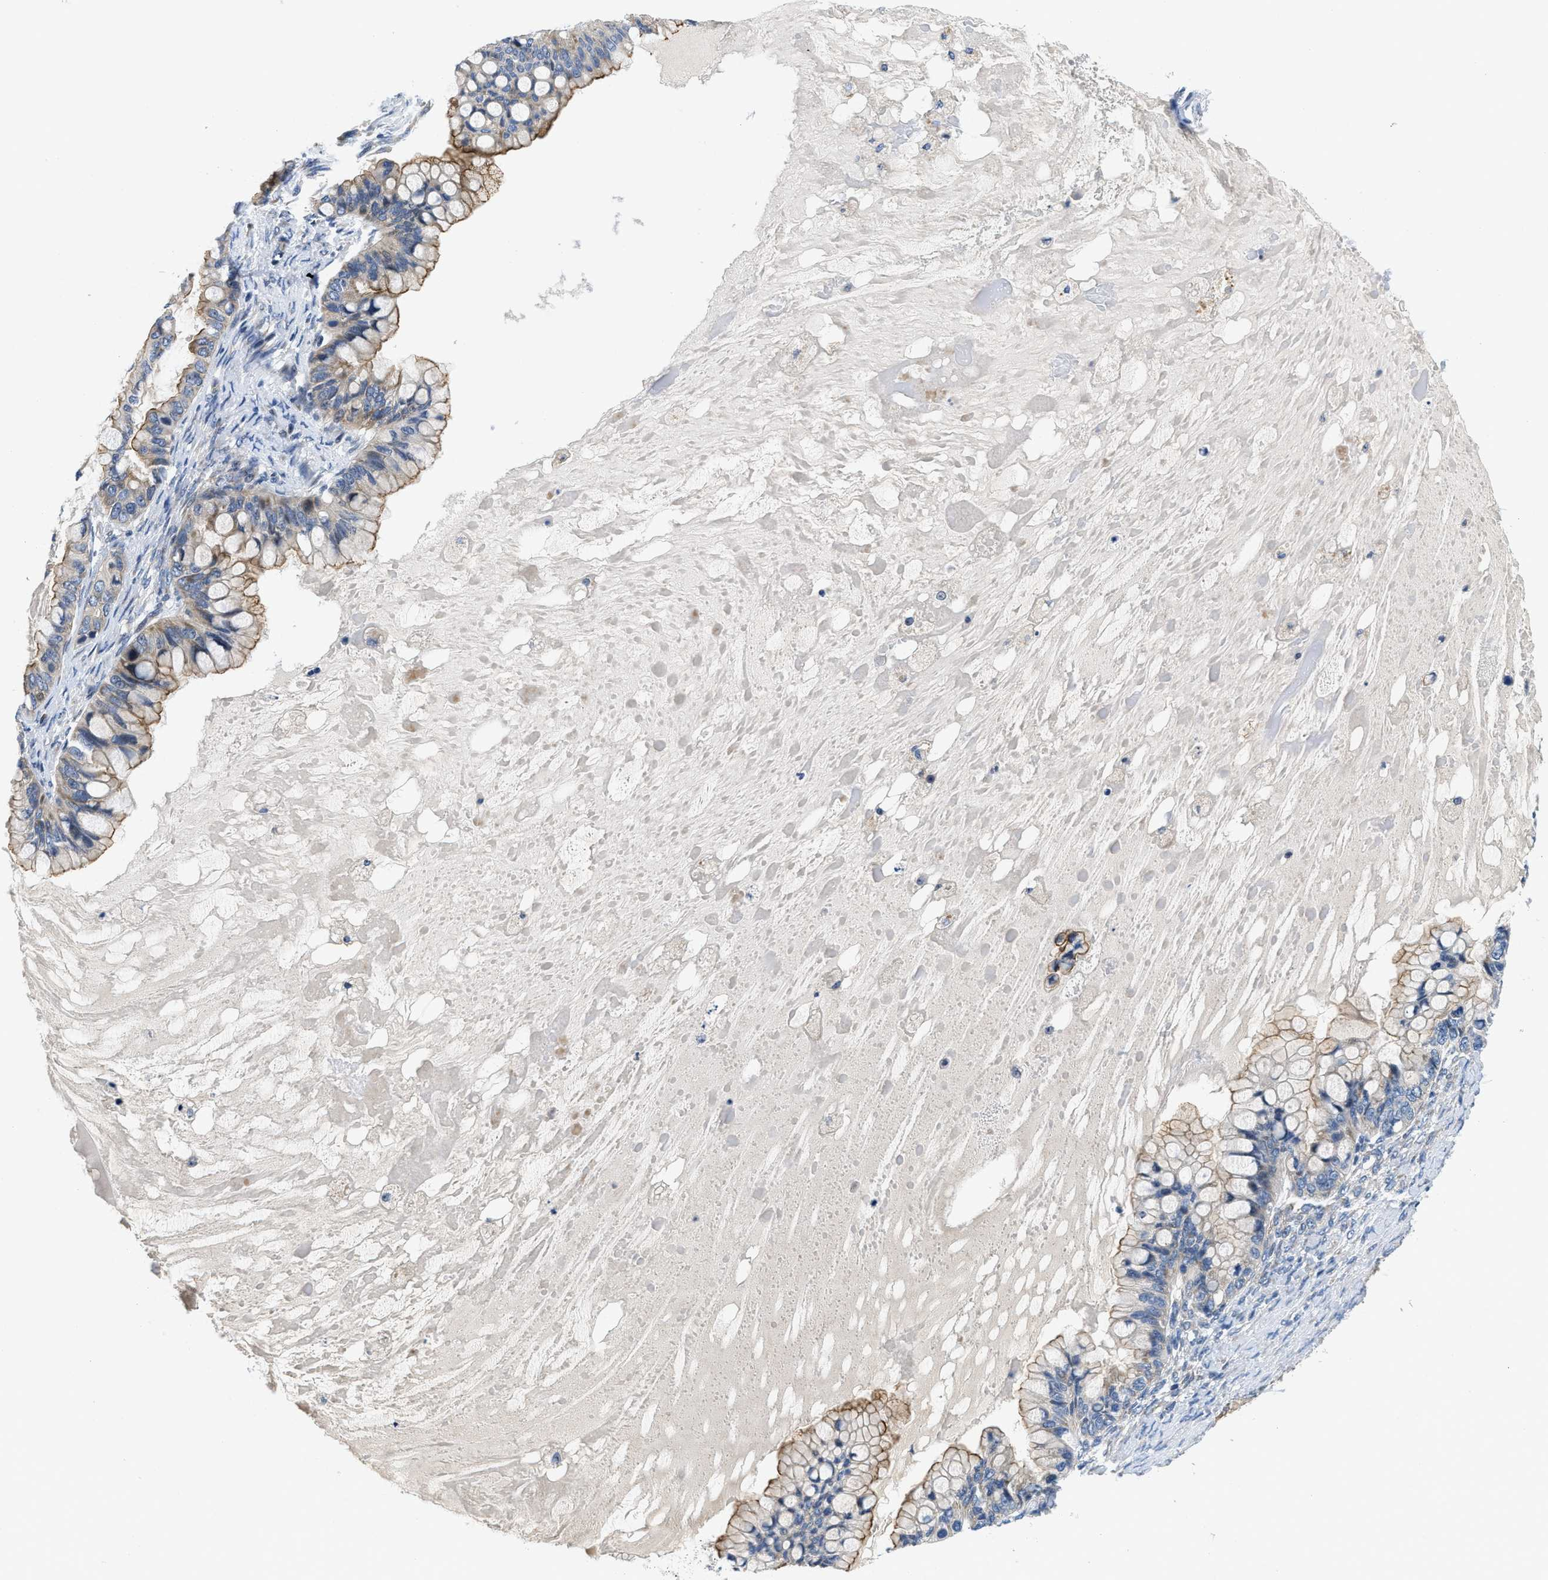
{"staining": {"intensity": "moderate", "quantity": ">75%", "location": "cytoplasmic/membranous"}, "tissue": "ovarian cancer", "cell_type": "Tumor cells", "image_type": "cancer", "snomed": [{"axis": "morphology", "description": "Cystadenocarcinoma, mucinous, NOS"}, {"axis": "topography", "description": "Ovary"}], "caption": "Immunohistochemistry of human ovarian cancer (mucinous cystadenocarcinoma) demonstrates medium levels of moderate cytoplasmic/membranous positivity in approximately >75% of tumor cells.", "gene": "IKBKE", "patient": {"sex": "female", "age": 80}}